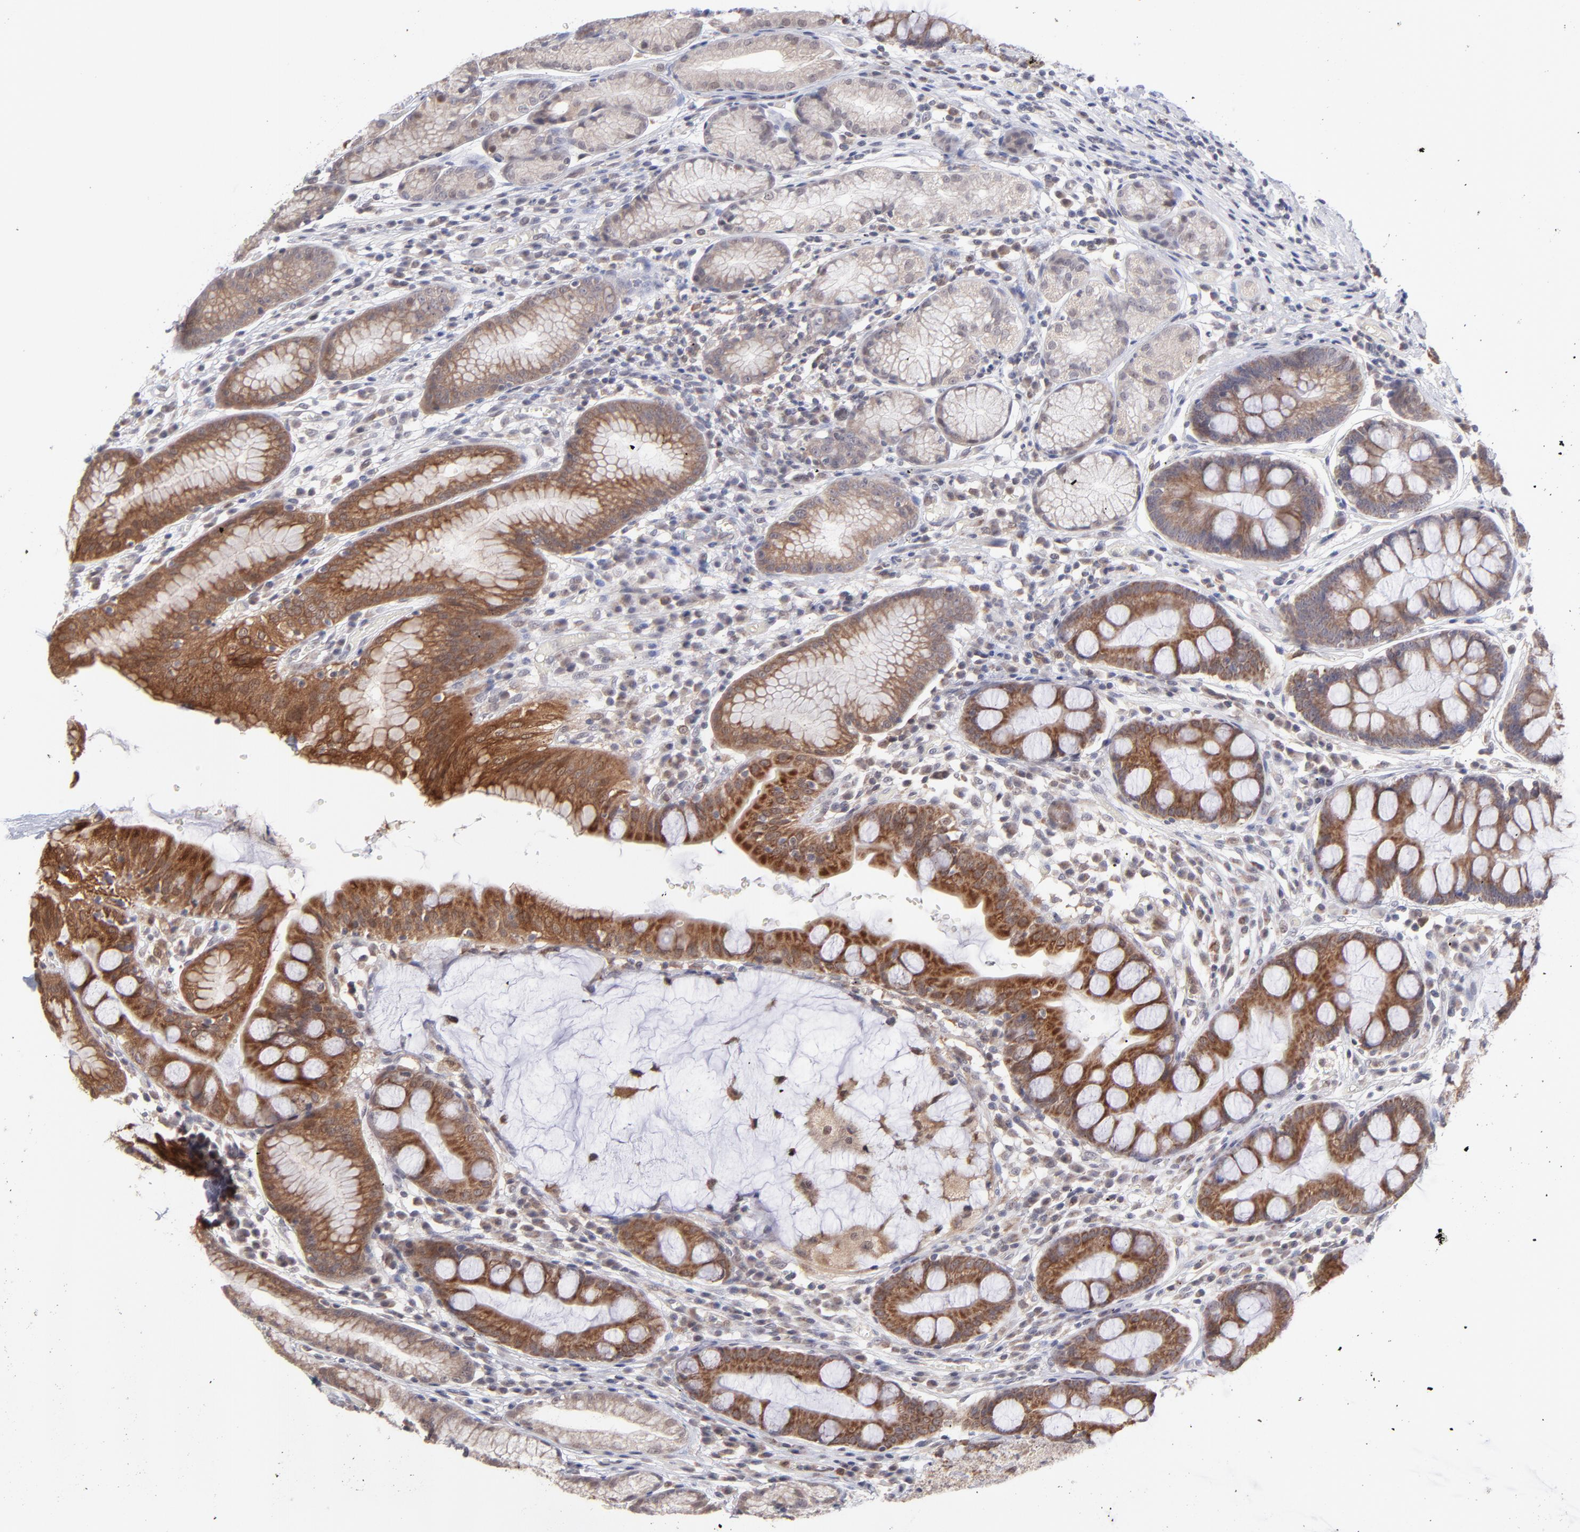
{"staining": {"intensity": "moderate", "quantity": "25%-75%", "location": "cytoplasmic/membranous"}, "tissue": "stomach", "cell_type": "Glandular cells", "image_type": "normal", "snomed": [{"axis": "morphology", "description": "Normal tissue, NOS"}, {"axis": "morphology", "description": "Inflammation, NOS"}, {"axis": "topography", "description": "Stomach, lower"}], "caption": "DAB (3,3'-diaminobenzidine) immunohistochemical staining of normal human stomach exhibits moderate cytoplasmic/membranous protein staining in approximately 25%-75% of glandular cells.", "gene": "OAS1", "patient": {"sex": "male", "age": 59}}